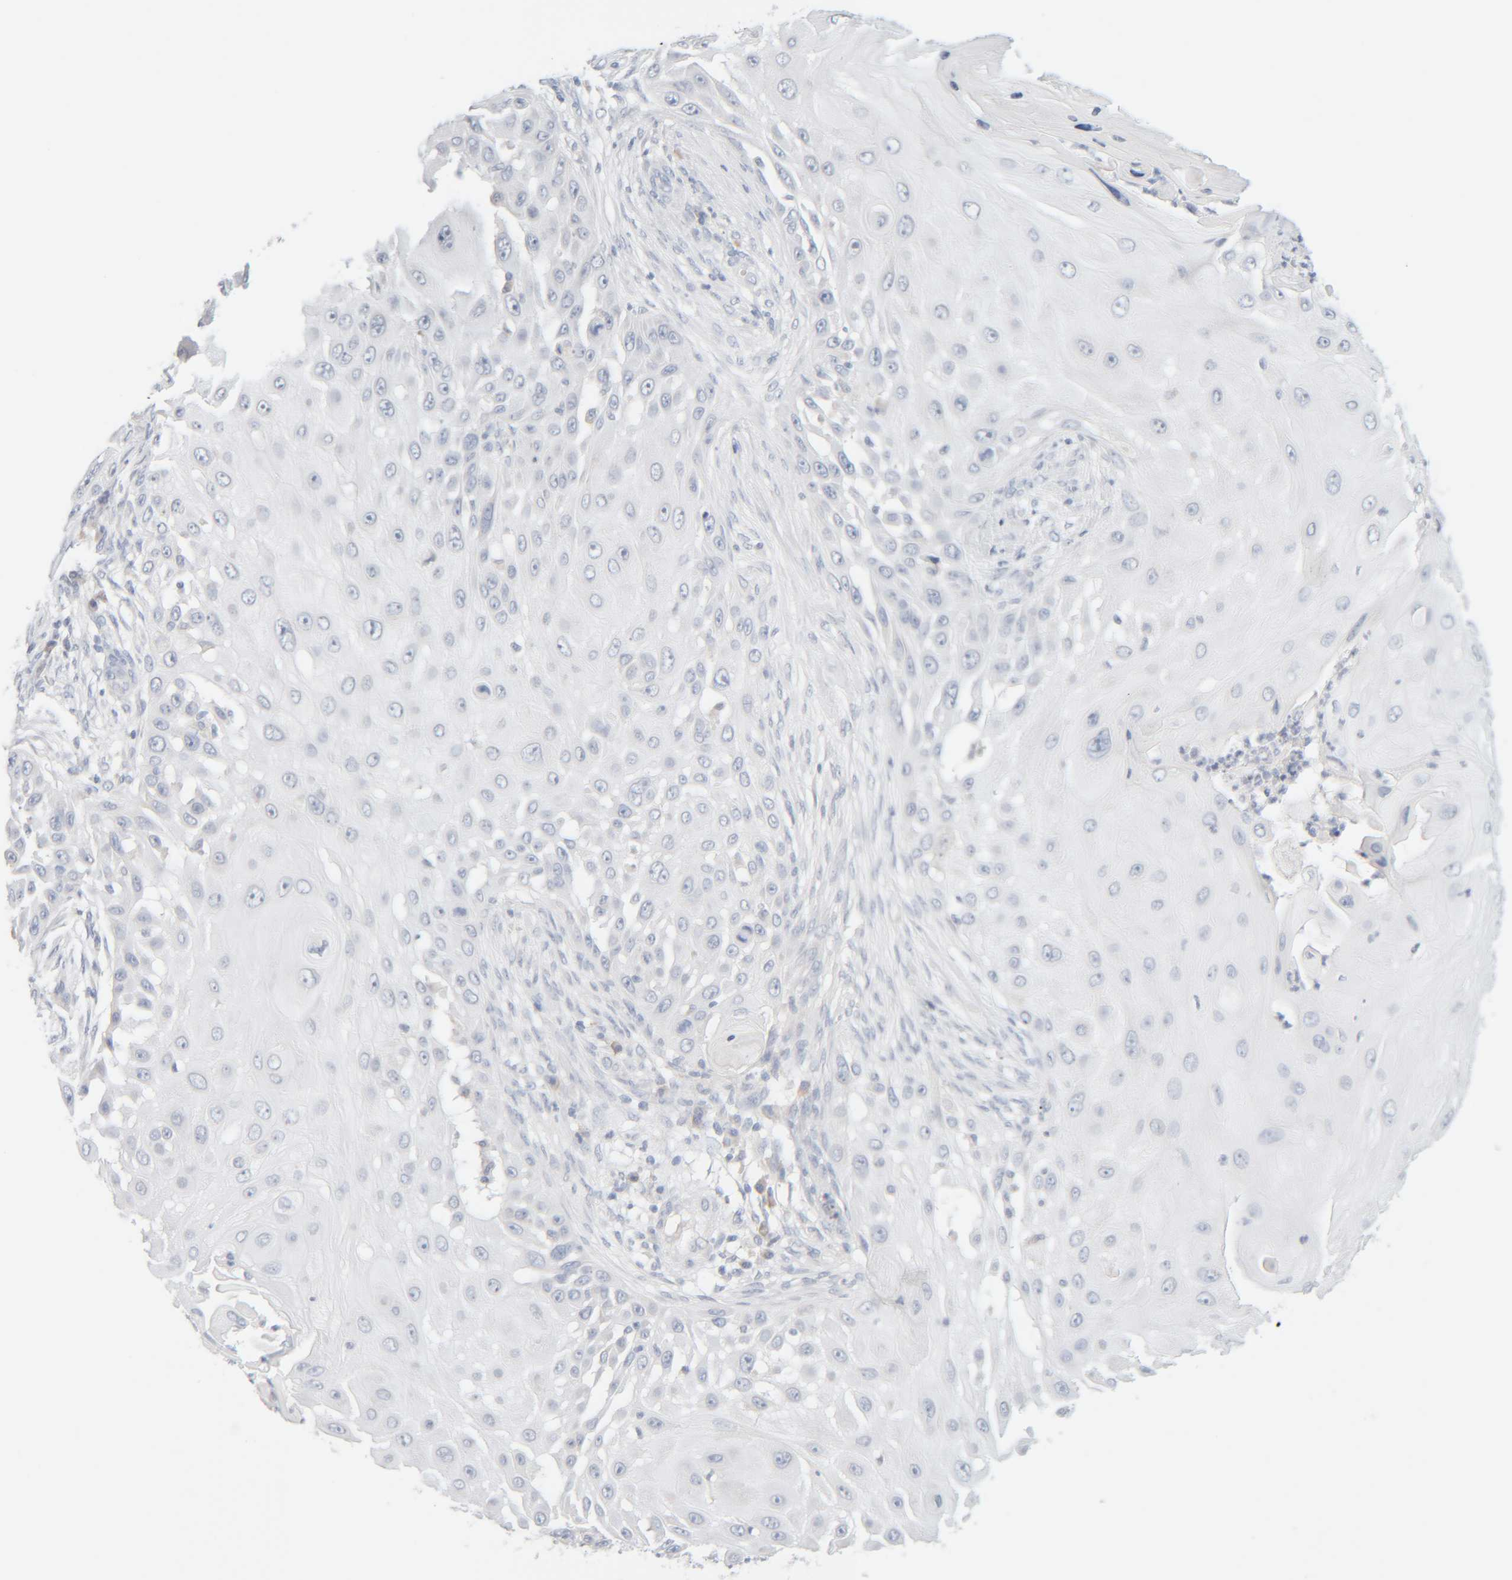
{"staining": {"intensity": "negative", "quantity": "none", "location": "none"}, "tissue": "skin cancer", "cell_type": "Tumor cells", "image_type": "cancer", "snomed": [{"axis": "morphology", "description": "Squamous cell carcinoma, NOS"}, {"axis": "topography", "description": "Skin"}], "caption": "High magnification brightfield microscopy of skin cancer (squamous cell carcinoma) stained with DAB (brown) and counterstained with hematoxylin (blue): tumor cells show no significant staining. Brightfield microscopy of IHC stained with DAB (brown) and hematoxylin (blue), captured at high magnification.", "gene": "RIDA", "patient": {"sex": "female", "age": 44}}